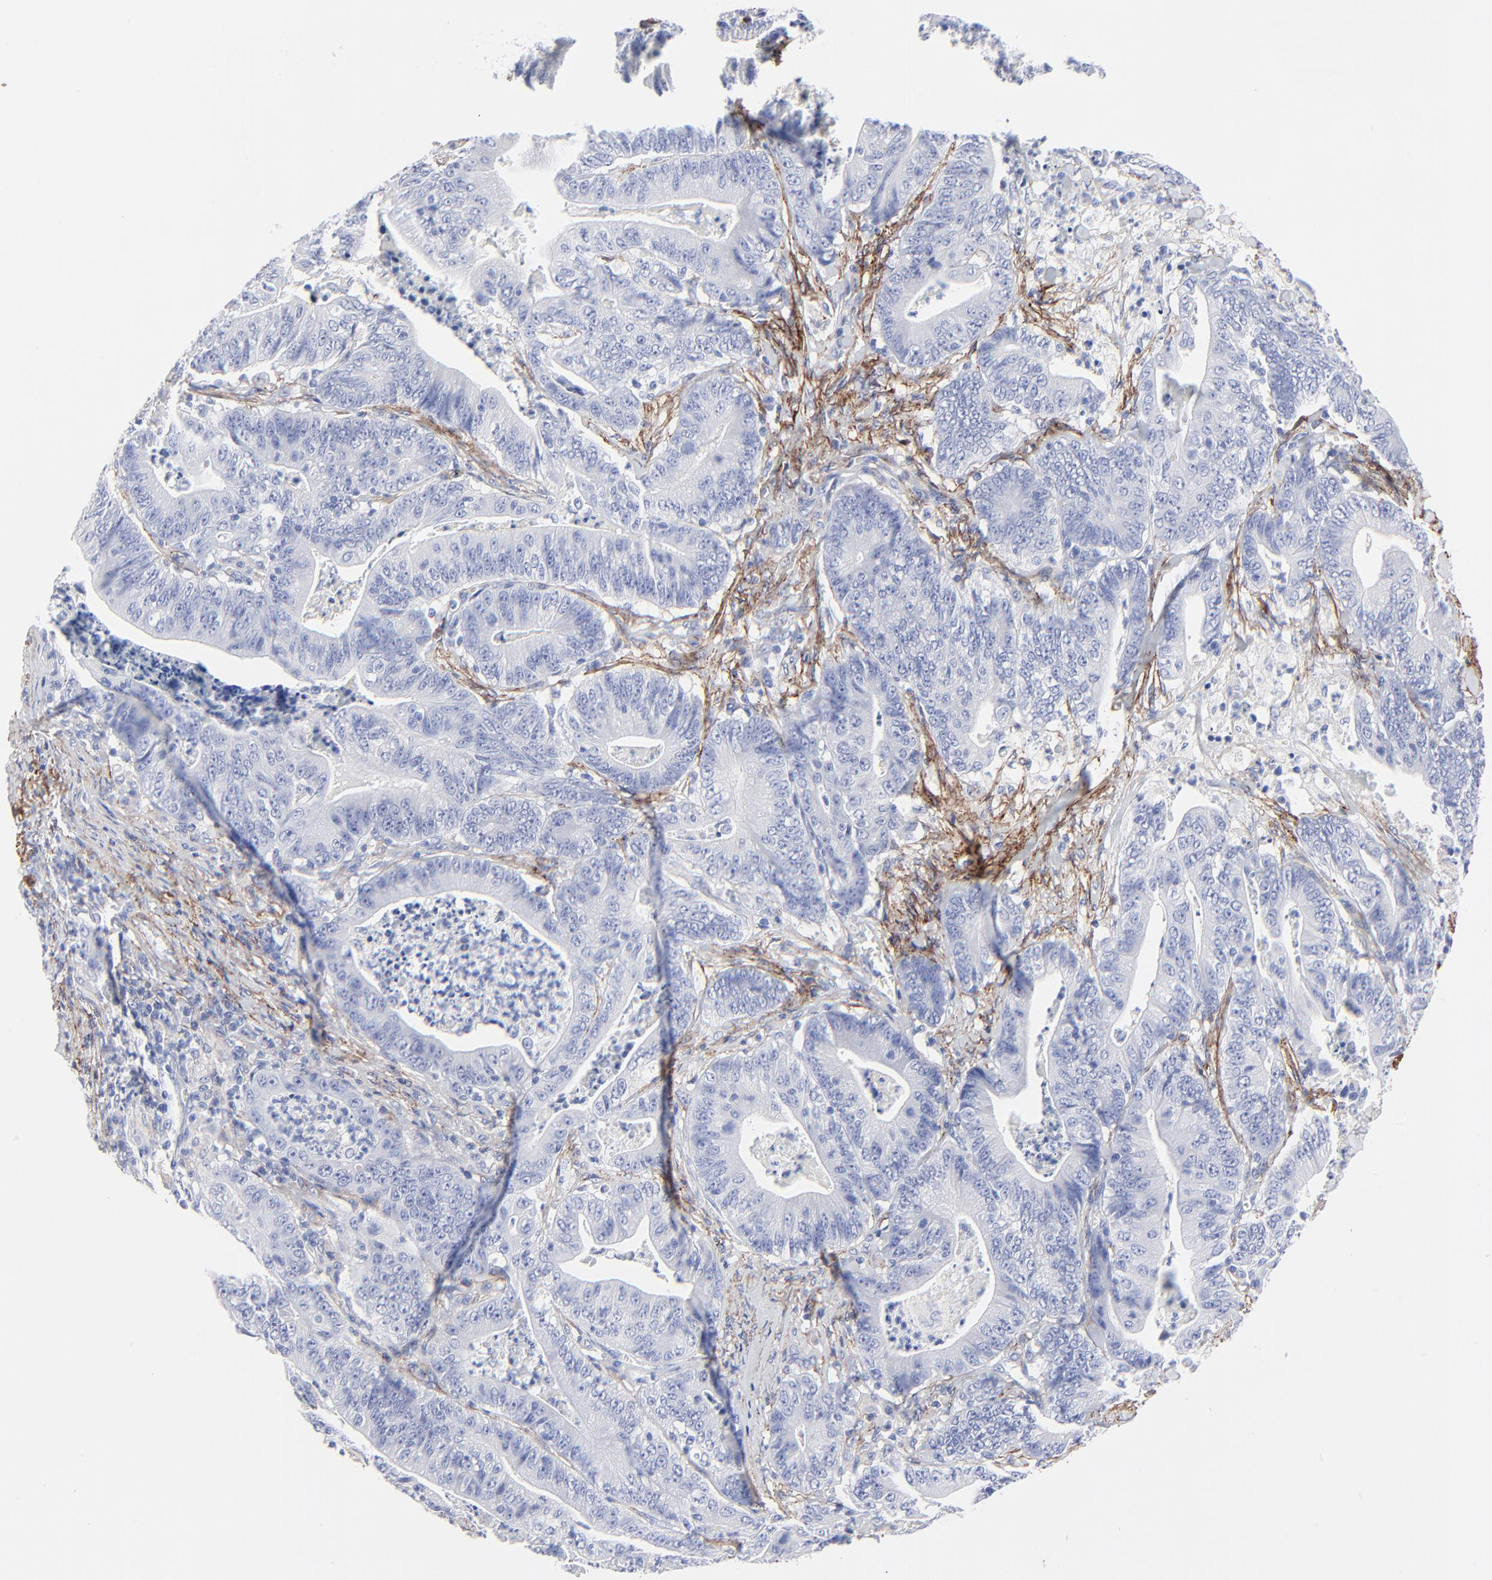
{"staining": {"intensity": "negative", "quantity": "none", "location": "none"}, "tissue": "stomach cancer", "cell_type": "Tumor cells", "image_type": "cancer", "snomed": [{"axis": "morphology", "description": "Adenocarcinoma, NOS"}, {"axis": "topography", "description": "Stomach, lower"}], "caption": "The micrograph displays no significant expression in tumor cells of stomach cancer.", "gene": "FBLN2", "patient": {"sex": "female", "age": 86}}